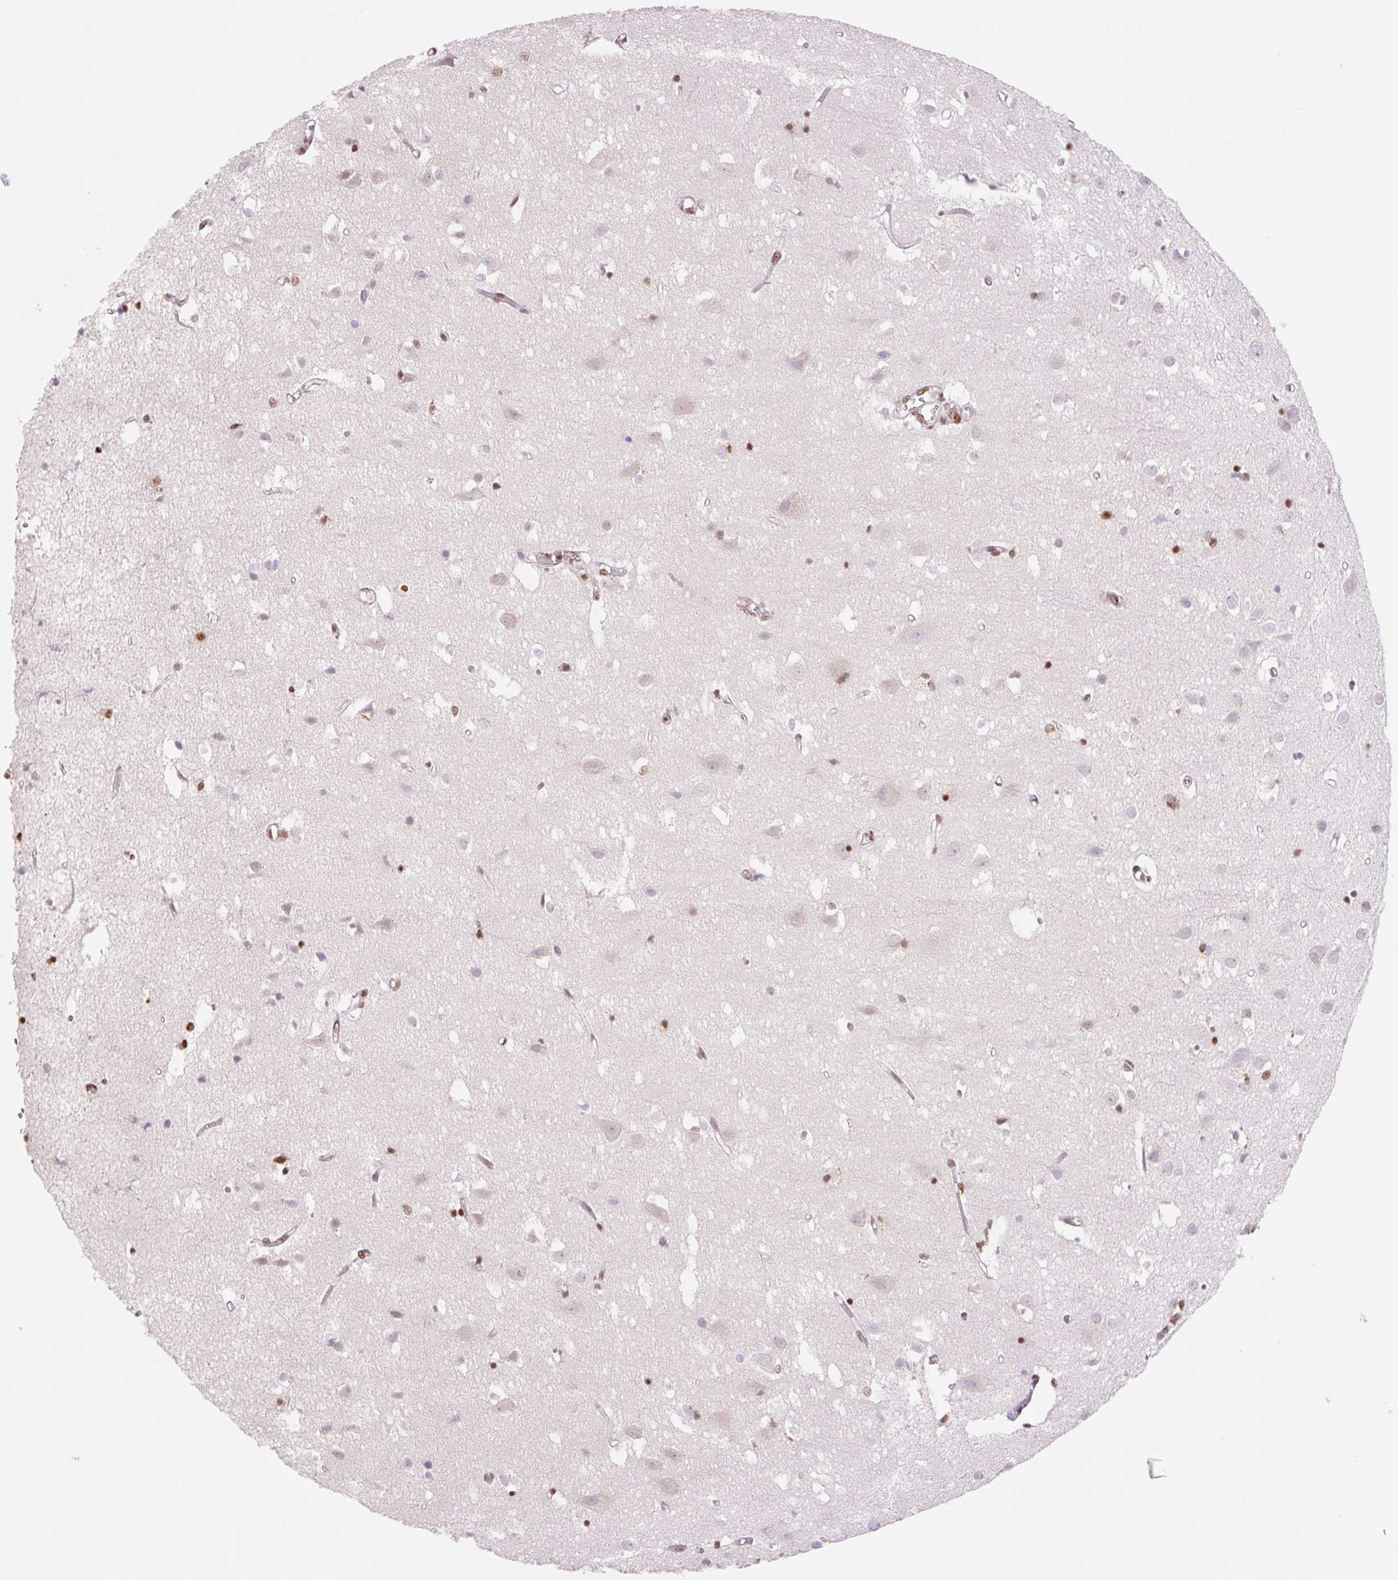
{"staining": {"intensity": "strong", "quantity": ">75%", "location": "nuclear"}, "tissue": "cerebral cortex", "cell_type": "Endothelial cells", "image_type": "normal", "snomed": [{"axis": "morphology", "description": "Normal tissue, NOS"}, {"axis": "topography", "description": "Cerebral cortex"}], "caption": "Endothelial cells display high levels of strong nuclear expression in about >75% of cells in benign cerebral cortex.", "gene": "PRDM11", "patient": {"sex": "male", "age": 70}}